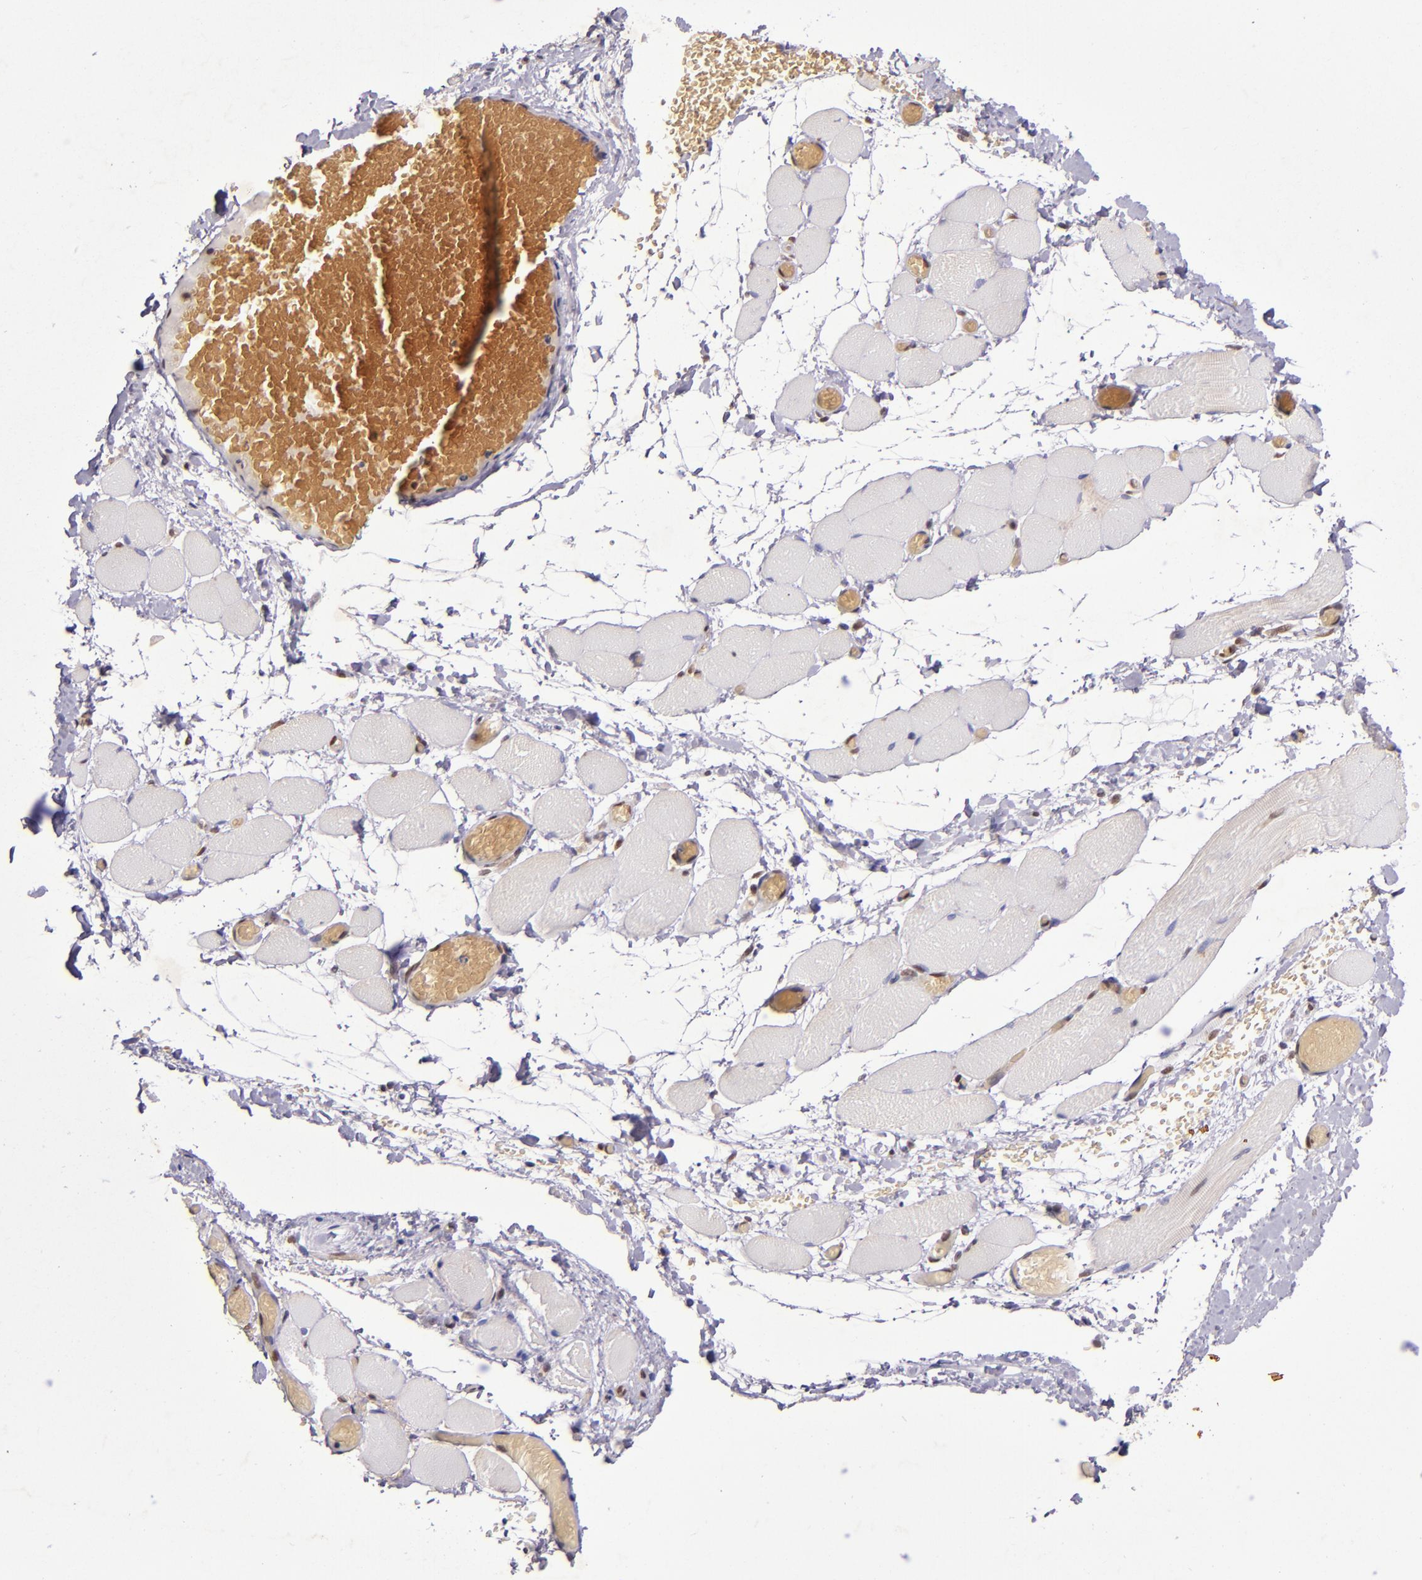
{"staining": {"intensity": "negative", "quantity": "none", "location": "none"}, "tissue": "skeletal muscle", "cell_type": "Myocytes", "image_type": "normal", "snomed": [{"axis": "morphology", "description": "Normal tissue, NOS"}, {"axis": "topography", "description": "Skeletal muscle"}, {"axis": "topography", "description": "Soft tissue"}], "caption": "Myocytes show no significant positivity in benign skeletal muscle.", "gene": "MGMT", "patient": {"sex": "female", "age": 58}}